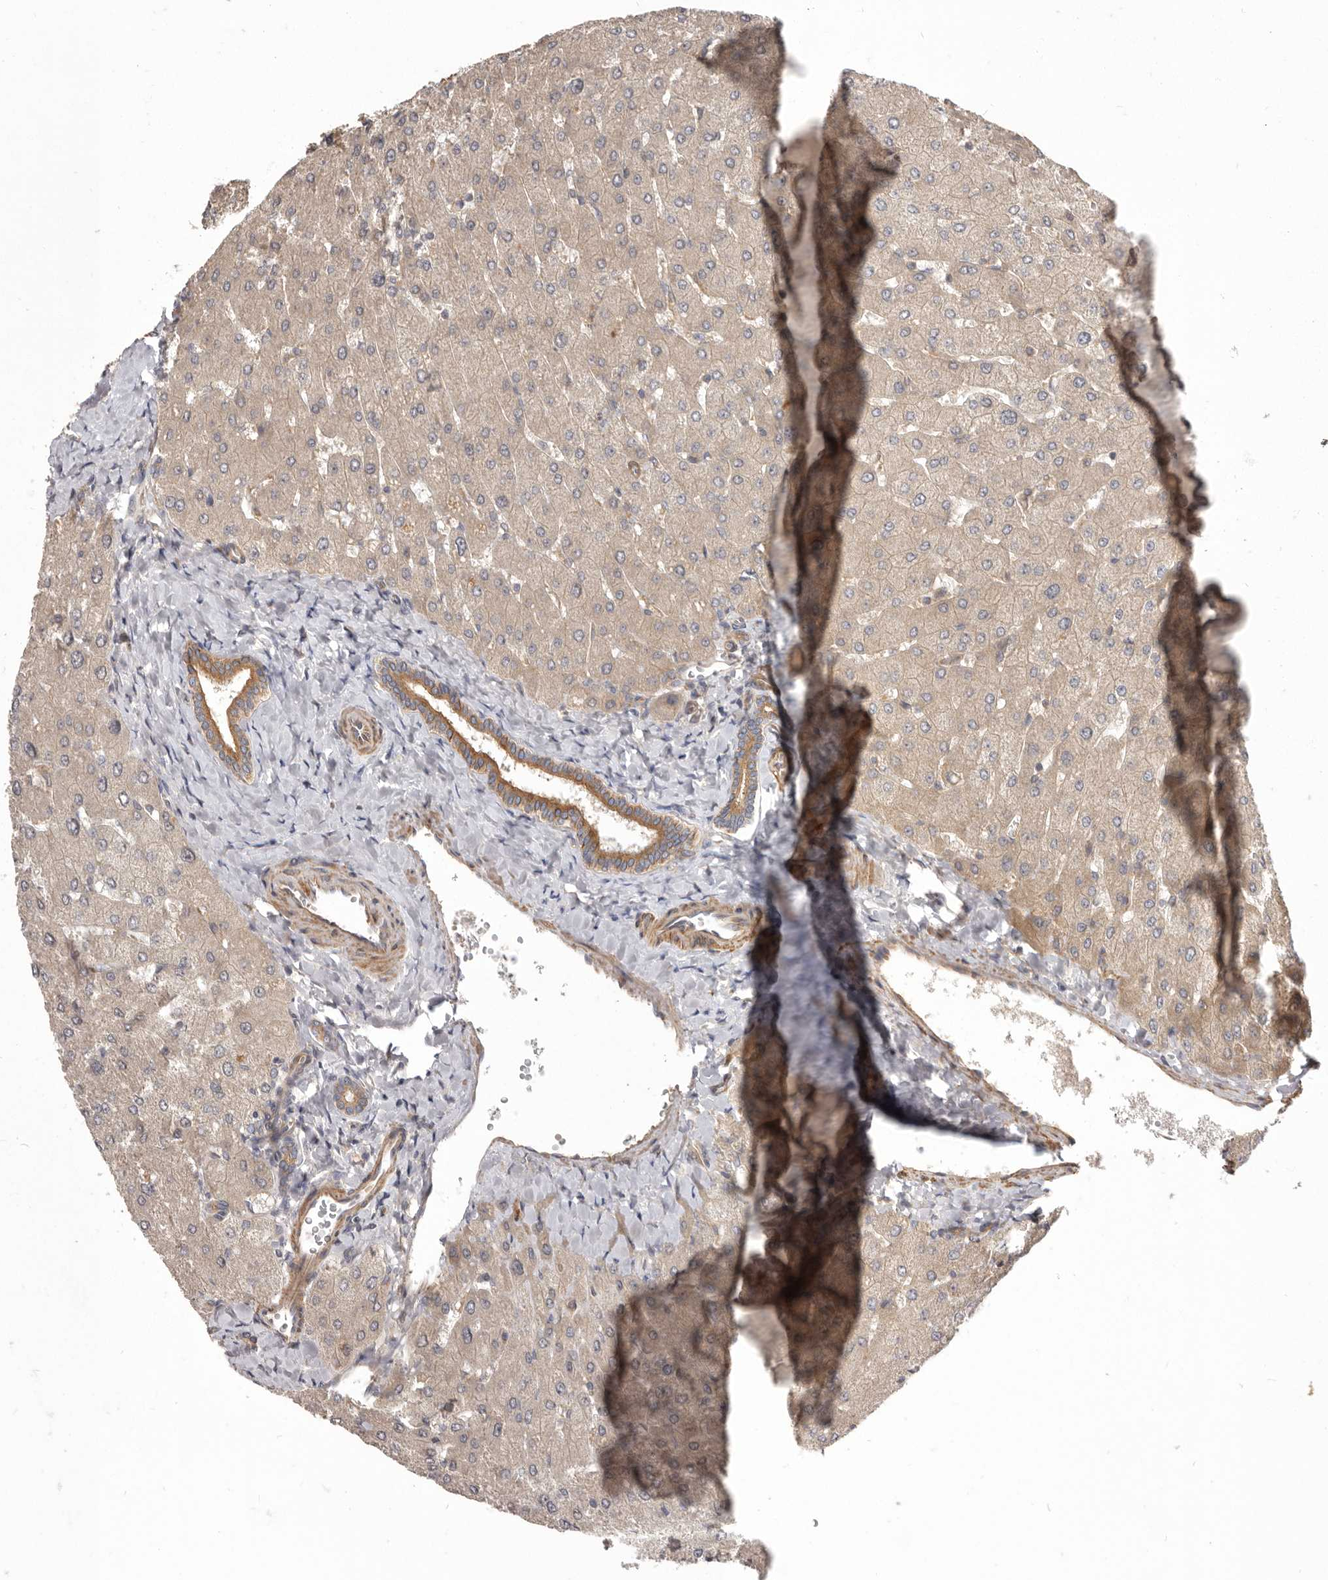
{"staining": {"intensity": "moderate", "quantity": ">75%", "location": "cytoplasmic/membranous"}, "tissue": "liver", "cell_type": "Cholangiocytes", "image_type": "normal", "snomed": [{"axis": "morphology", "description": "Normal tissue, NOS"}, {"axis": "topography", "description": "Liver"}], "caption": "Liver stained for a protein shows moderate cytoplasmic/membranous positivity in cholangiocytes. The protein is shown in brown color, while the nuclei are stained blue.", "gene": "VPS45", "patient": {"sex": "male", "age": 55}}